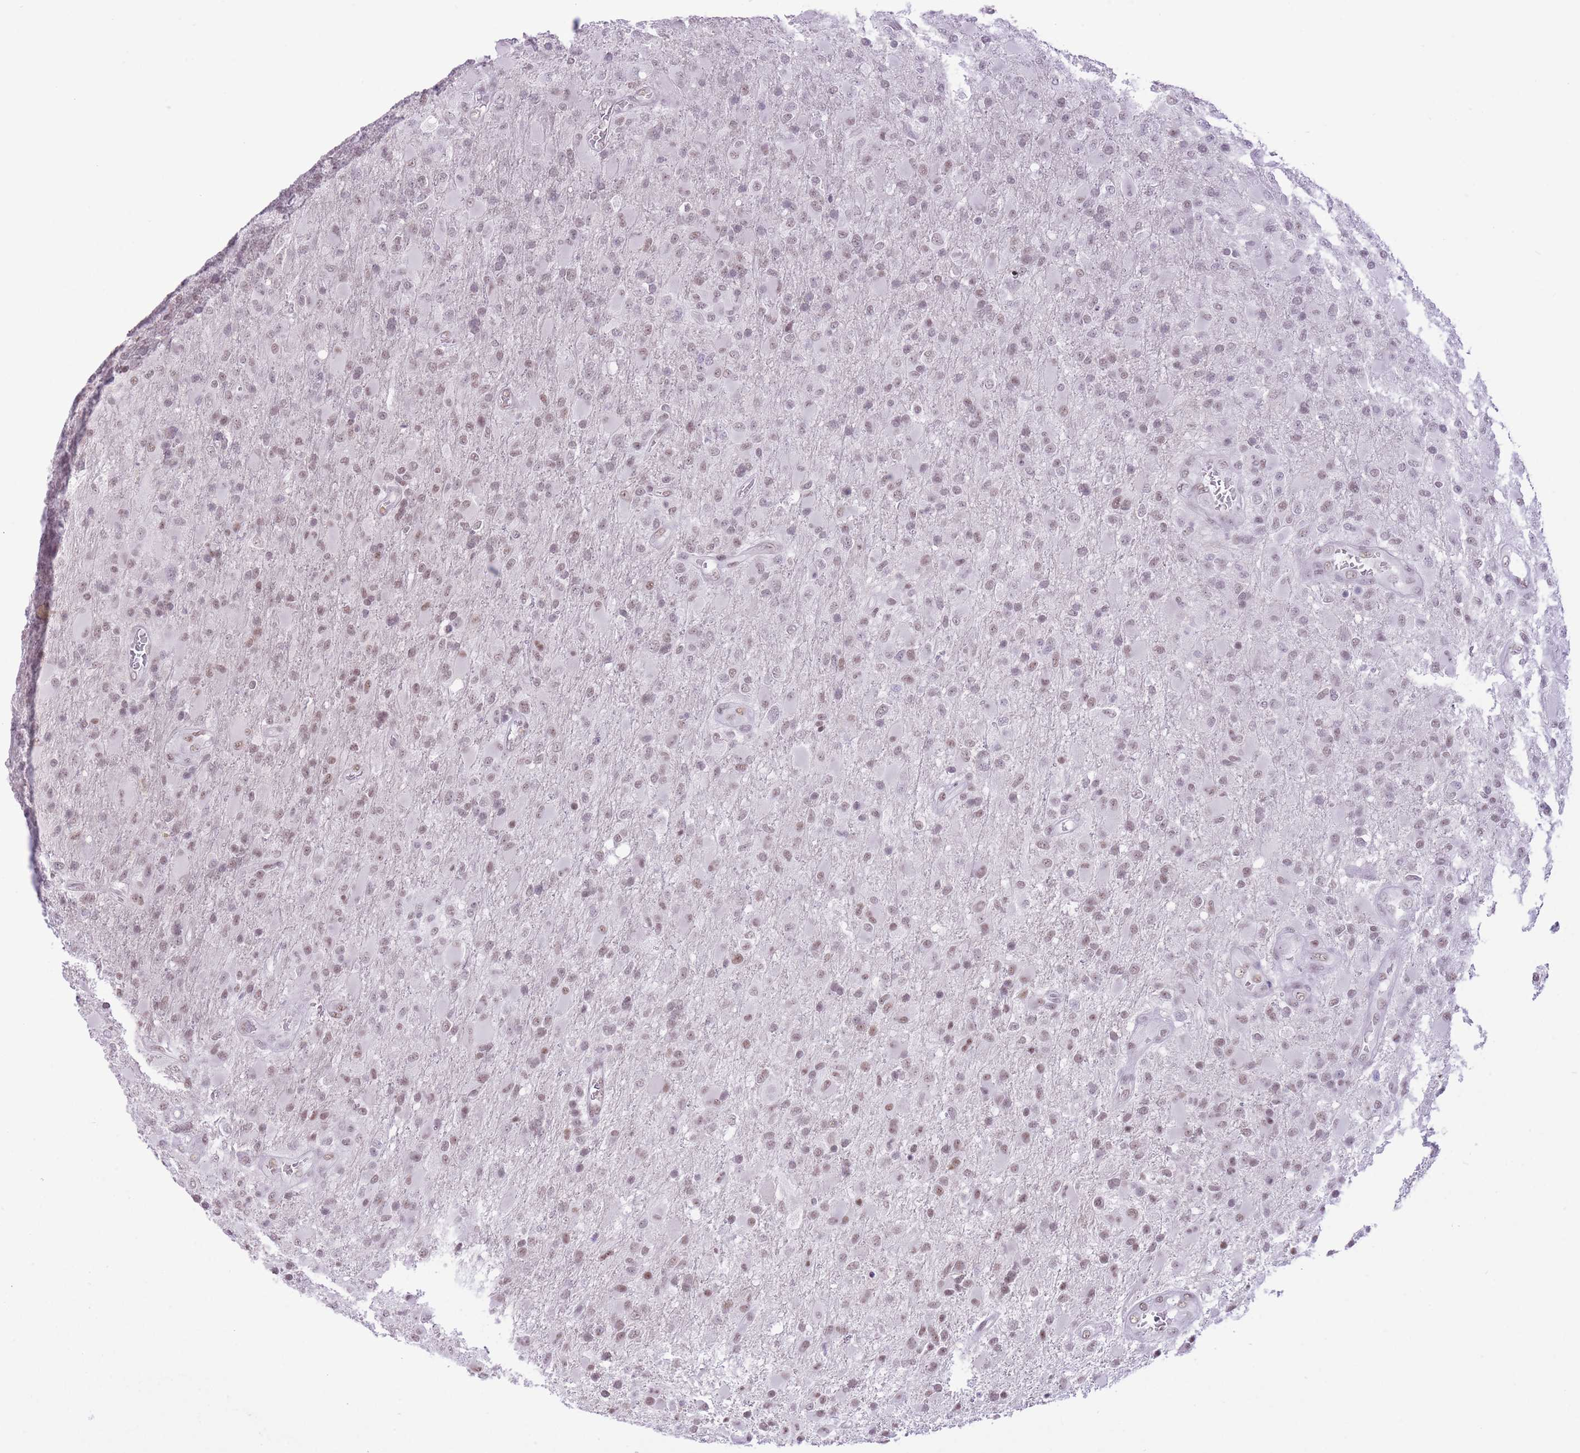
{"staining": {"intensity": "moderate", "quantity": ">75%", "location": "nuclear"}, "tissue": "glioma", "cell_type": "Tumor cells", "image_type": "cancer", "snomed": [{"axis": "morphology", "description": "Glioma, malignant, Low grade"}, {"axis": "topography", "description": "Brain"}], "caption": "This micrograph exhibits IHC staining of human glioma, with medium moderate nuclear staining in about >75% of tumor cells.", "gene": "ZBED5", "patient": {"sex": "male", "age": 65}}